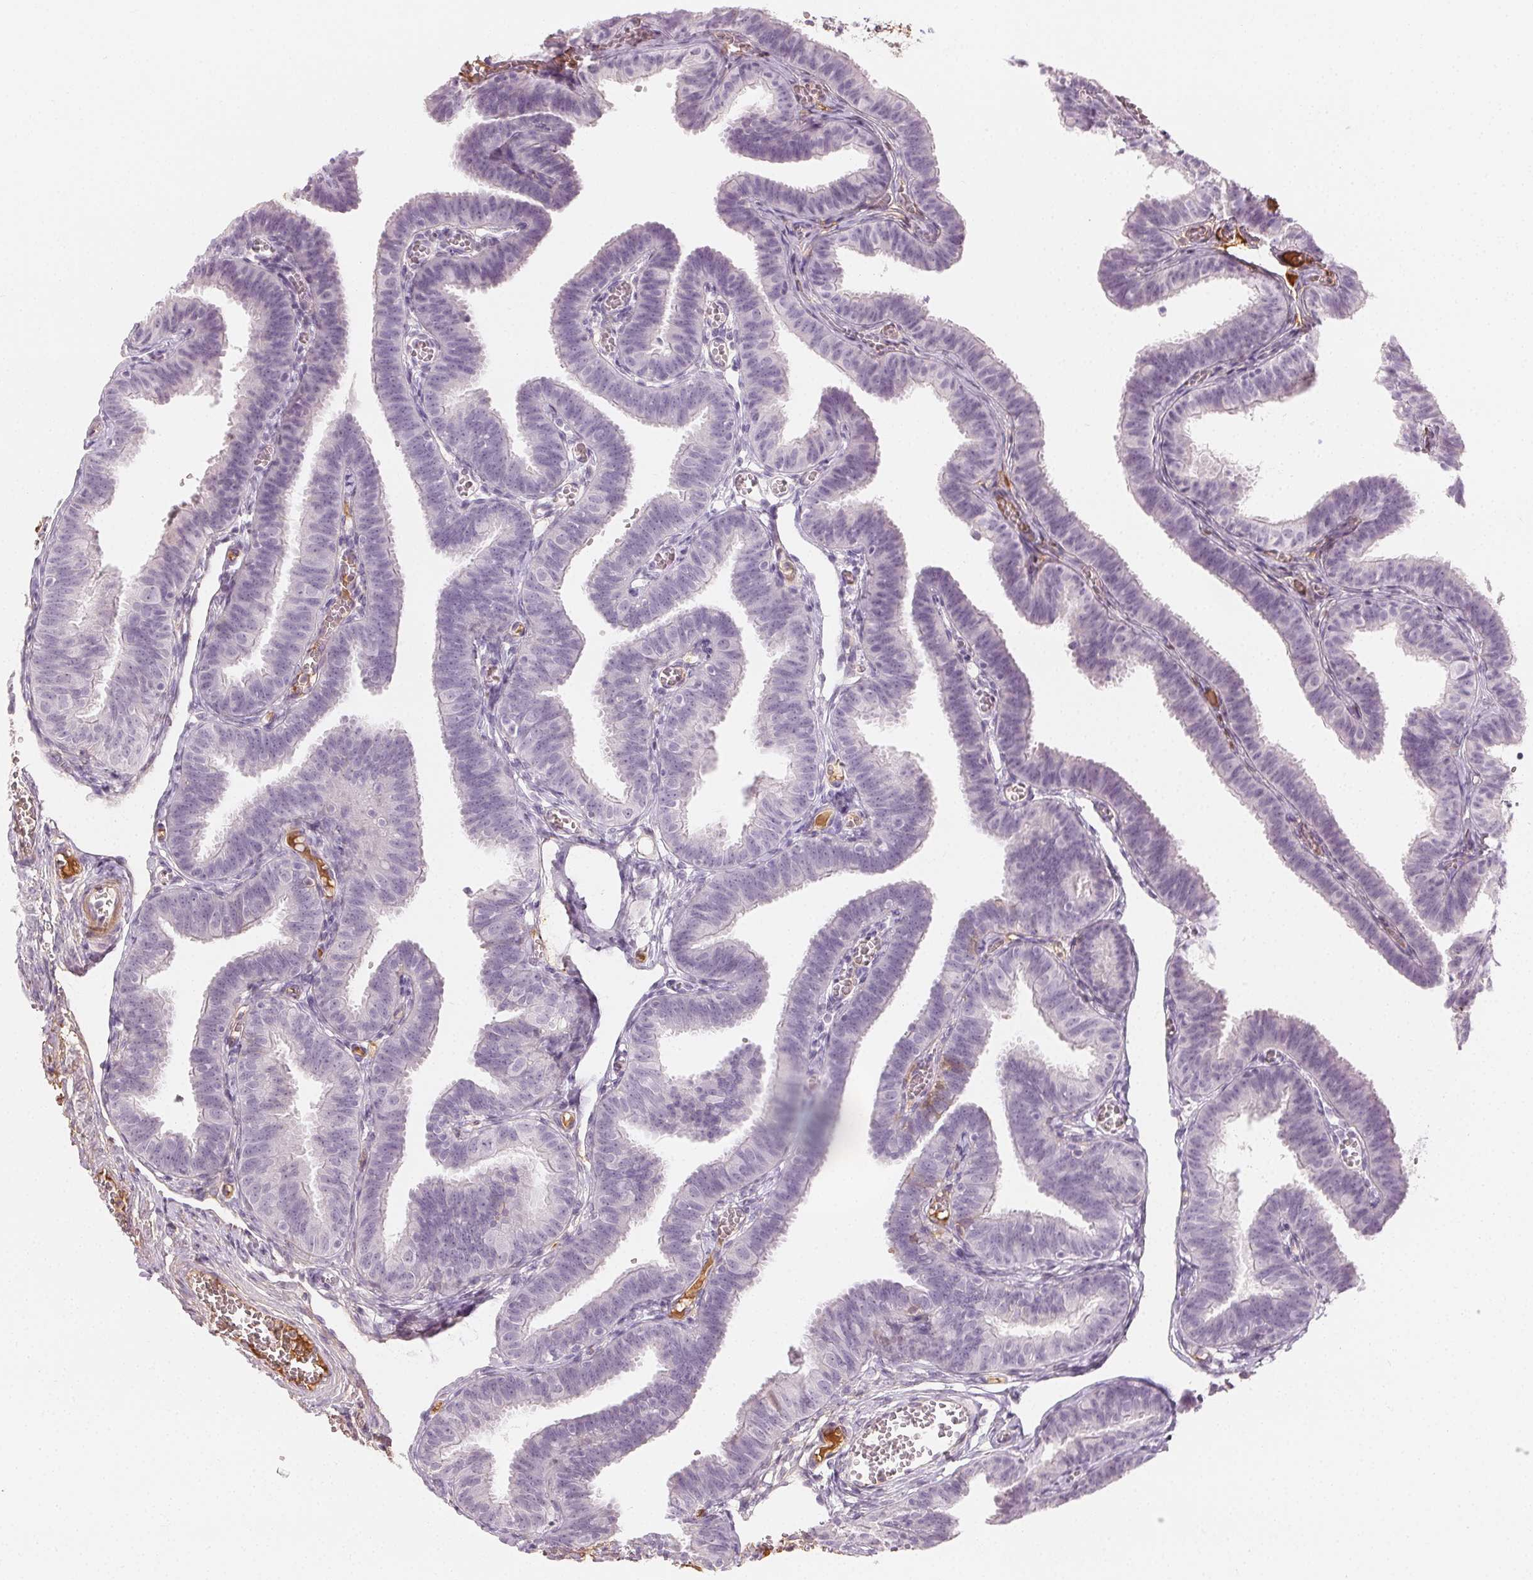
{"staining": {"intensity": "negative", "quantity": "none", "location": "none"}, "tissue": "fallopian tube", "cell_type": "Glandular cells", "image_type": "normal", "snomed": [{"axis": "morphology", "description": "Normal tissue, NOS"}, {"axis": "topography", "description": "Fallopian tube"}], "caption": "Histopathology image shows no protein positivity in glandular cells of unremarkable fallopian tube. Nuclei are stained in blue.", "gene": "AFM", "patient": {"sex": "female", "age": 25}}